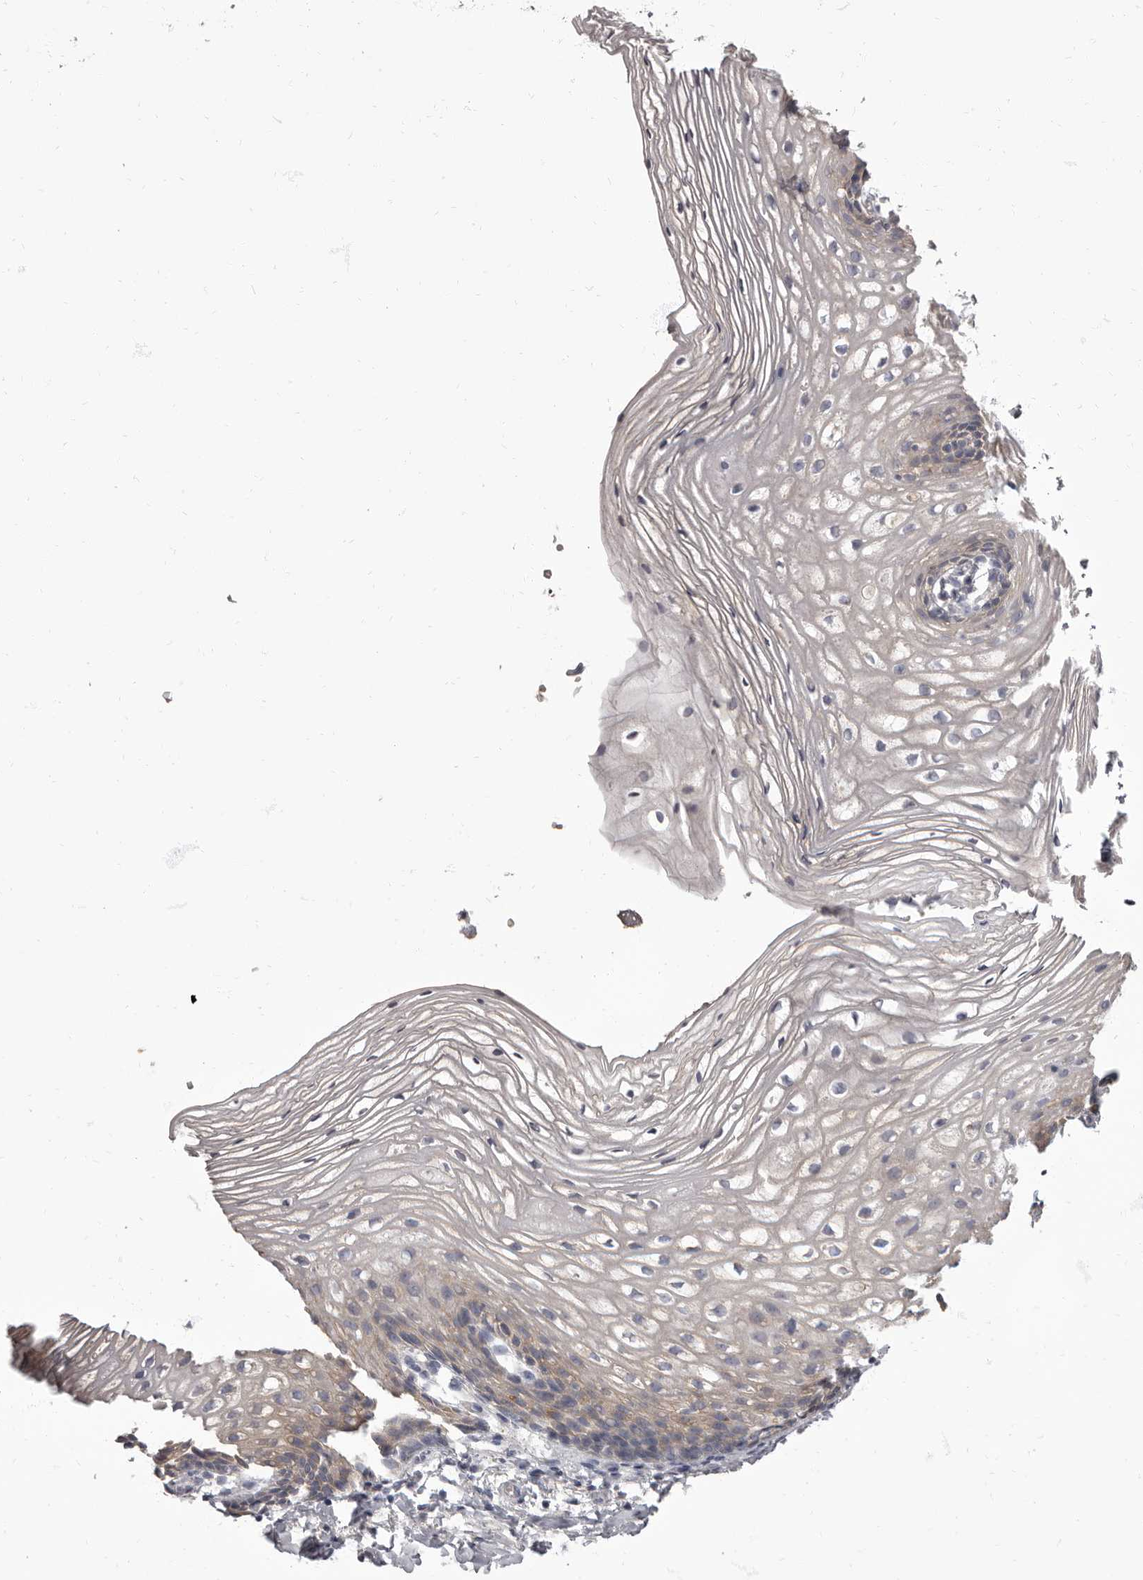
{"staining": {"intensity": "weak", "quantity": "<25%", "location": "cytoplasmic/membranous"}, "tissue": "vagina", "cell_type": "Squamous epithelial cells", "image_type": "normal", "snomed": [{"axis": "morphology", "description": "Normal tissue, NOS"}, {"axis": "topography", "description": "Vagina"}], "caption": "Protein analysis of unremarkable vagina displays no significant expression in squamous epithelial cells.", "gene": "APEH", "patient": {"sex": "female", "age": 60}}